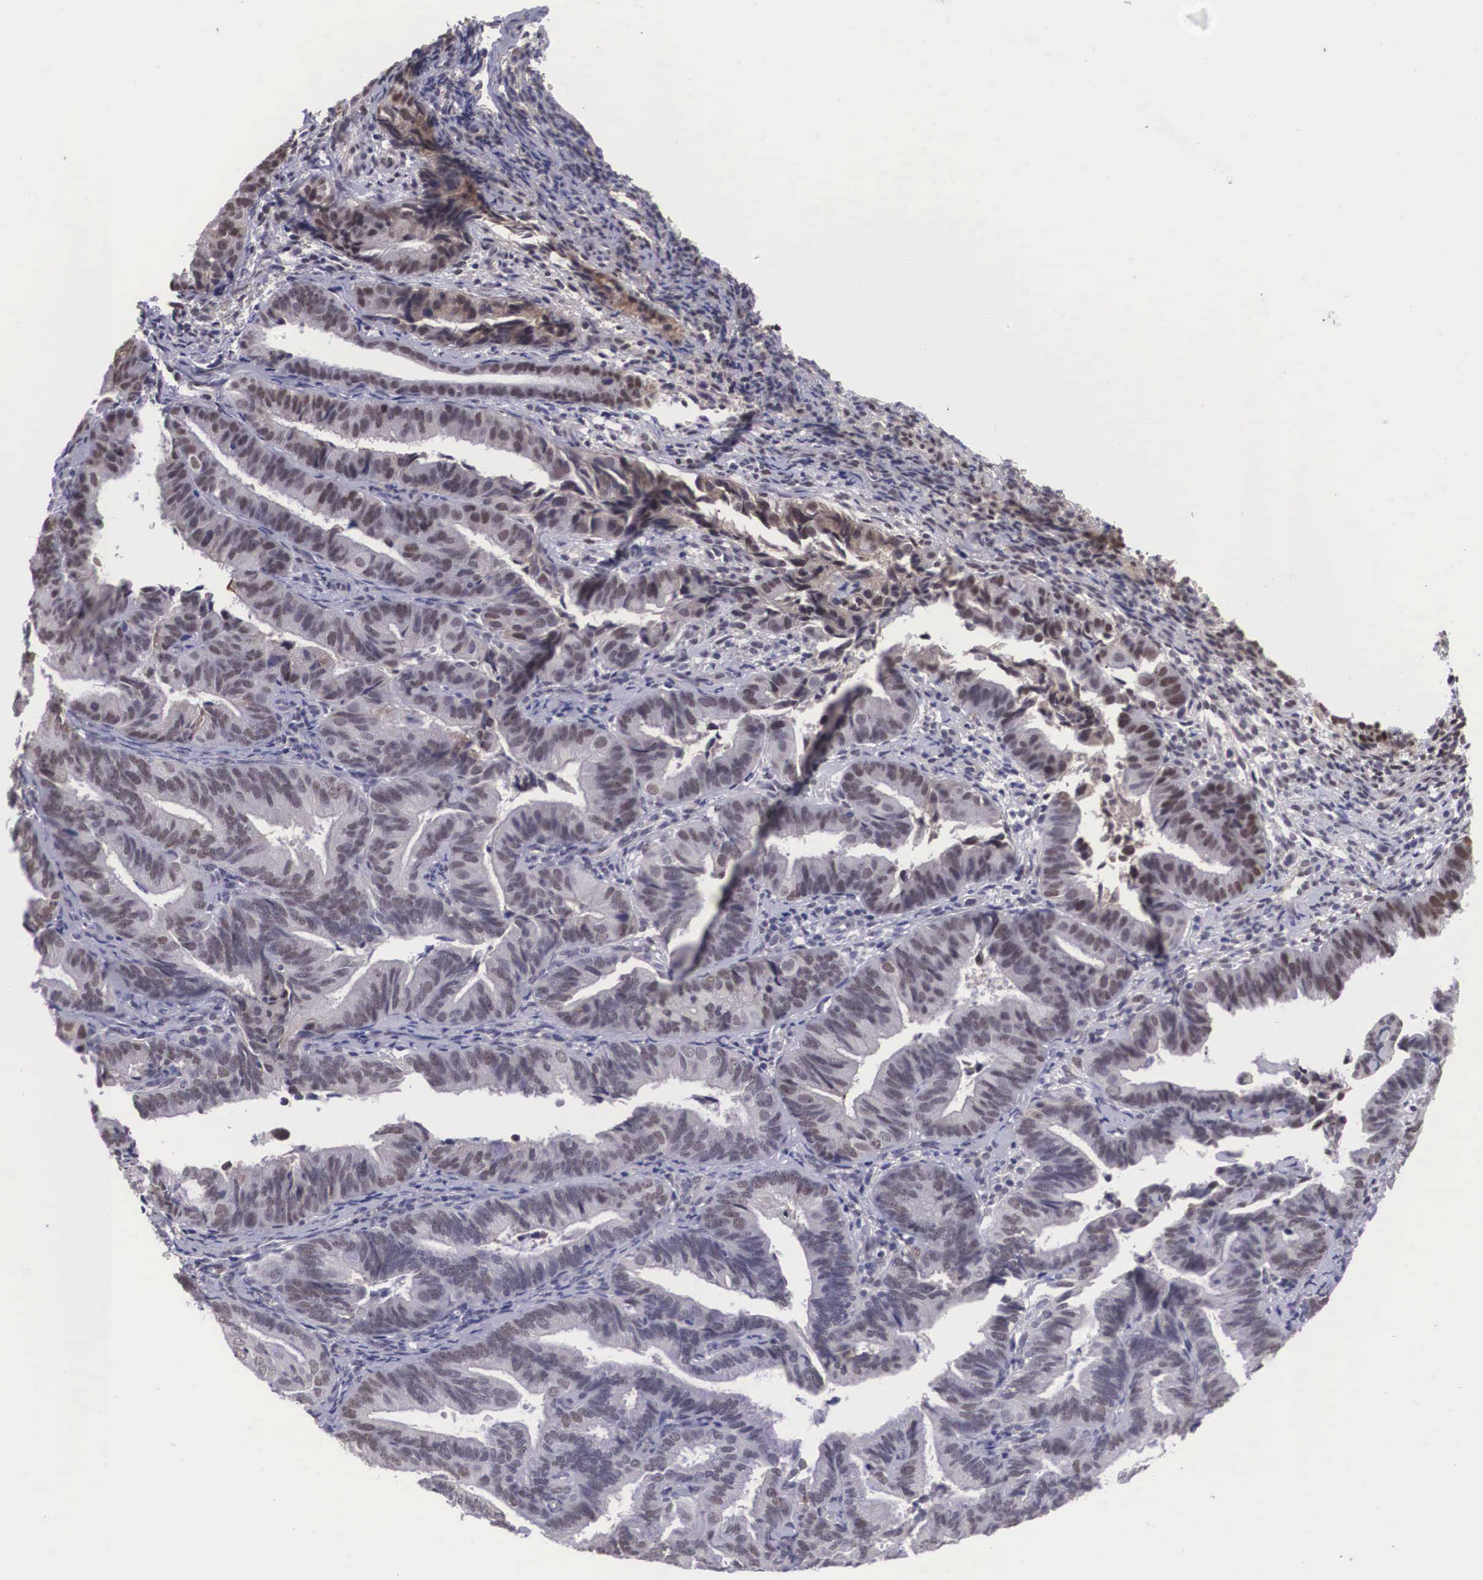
{"staining": {"intensity": "weak", "quantity": ">75%", "location": "nuclear"}, "tissue": "endometrial cancer", "cell_type": "Tumor cells", "image_type": "cancer", "snomed": [{"axis": "morphology", "description": "Adenocarcinoma, NOS"}, {"axis": "topography", "description": "Endometrium"}], "caption": "A brown stain shows weak nuclear staining of a protein in human endometrial cancer tumor cells.", "gene": "ZNF275", "patient": {"sex": "female", "age": 63}}